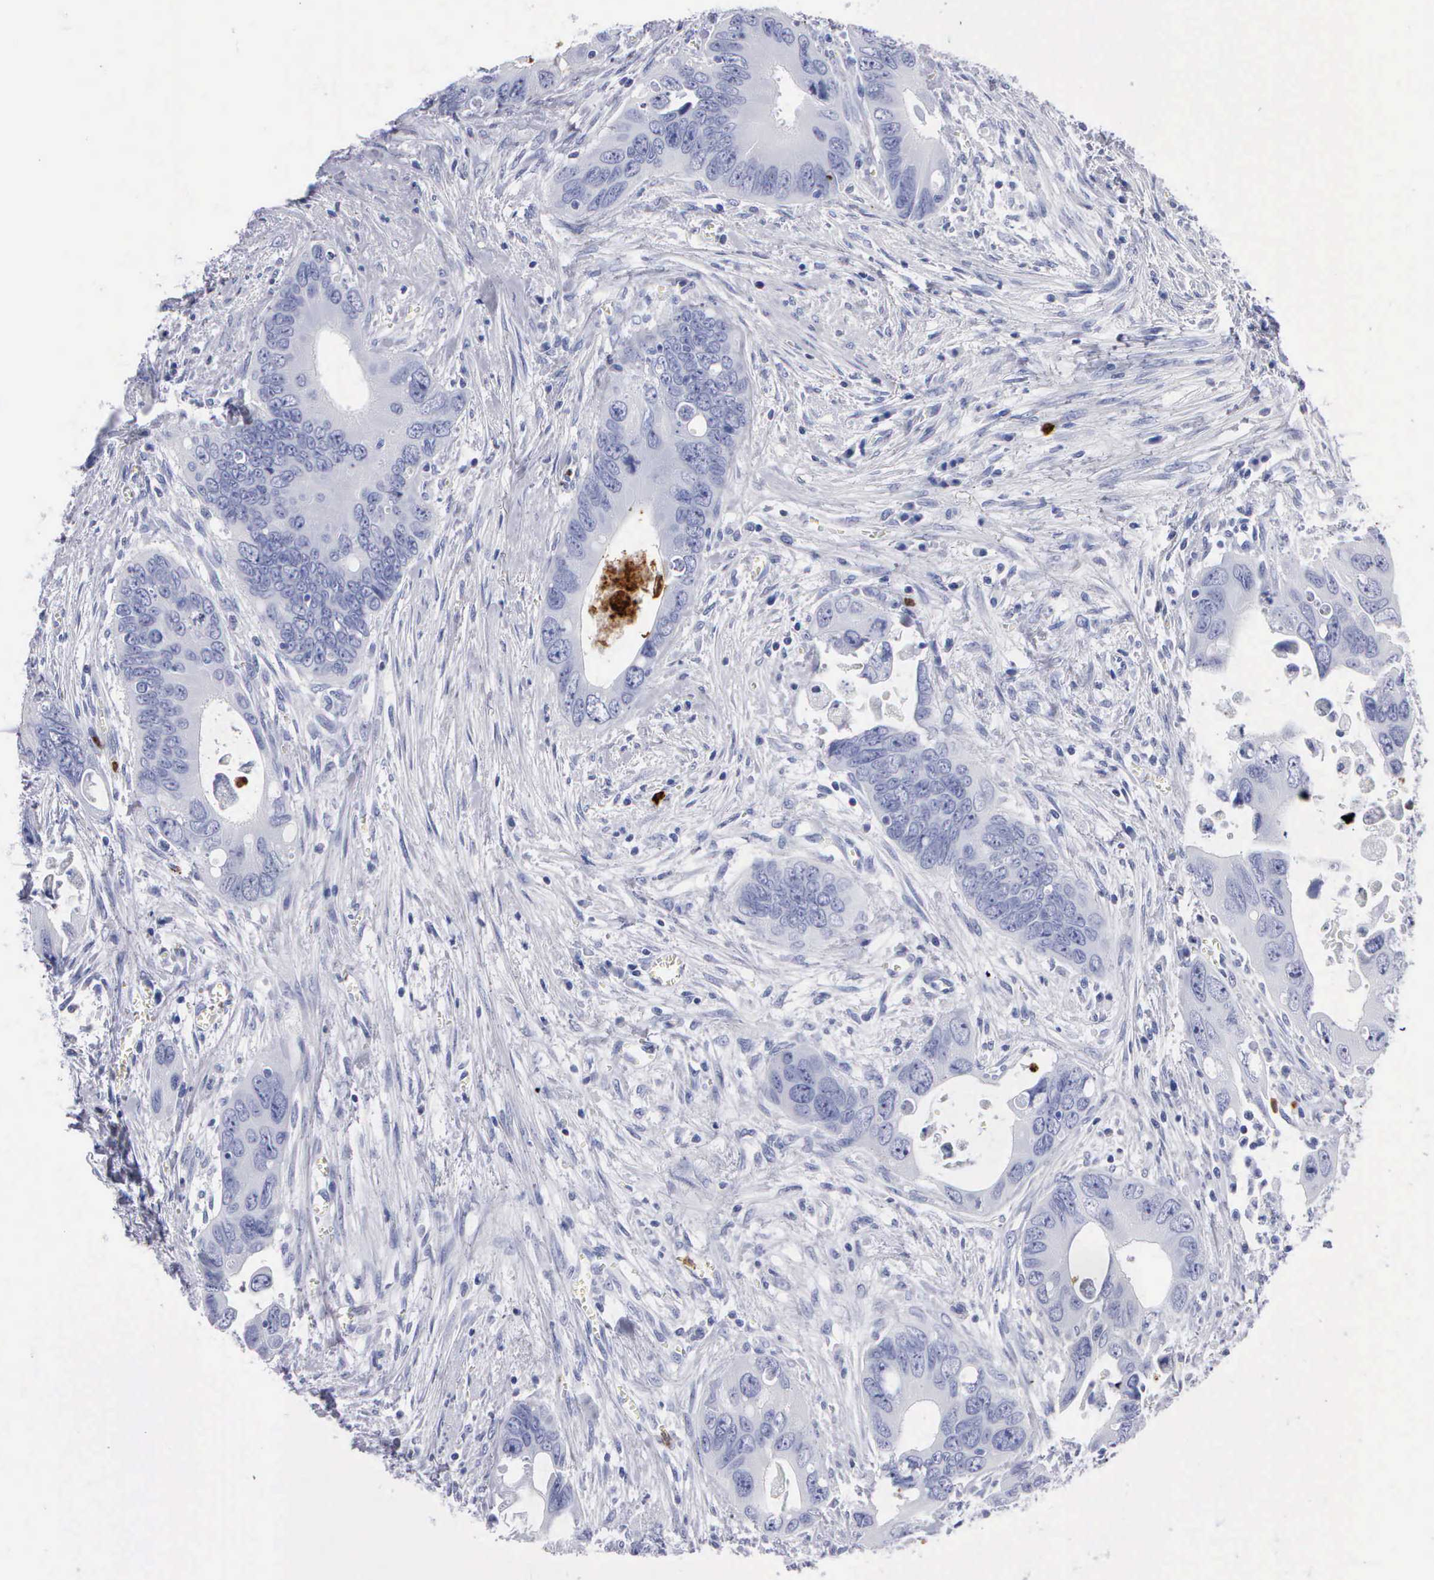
{"staining": {"intensity": "negative", "quantity": "none", "location": "none"}, "tissue": "colorectal cancer", "cell_type": "Tumor cells", "image_type": "cancer", "snomed": [{"axis": "morphology", "description": "Adenocarcinoma, NOS"}, {"axis": "topography", "description": "Rectum"}], "caption": "Photomicrograph shows no significant protein expression in tumor cells of adenocarcinoma (colorectal).", "gene": "CTSG", "patient": {"sex": "male", "age": 70}}